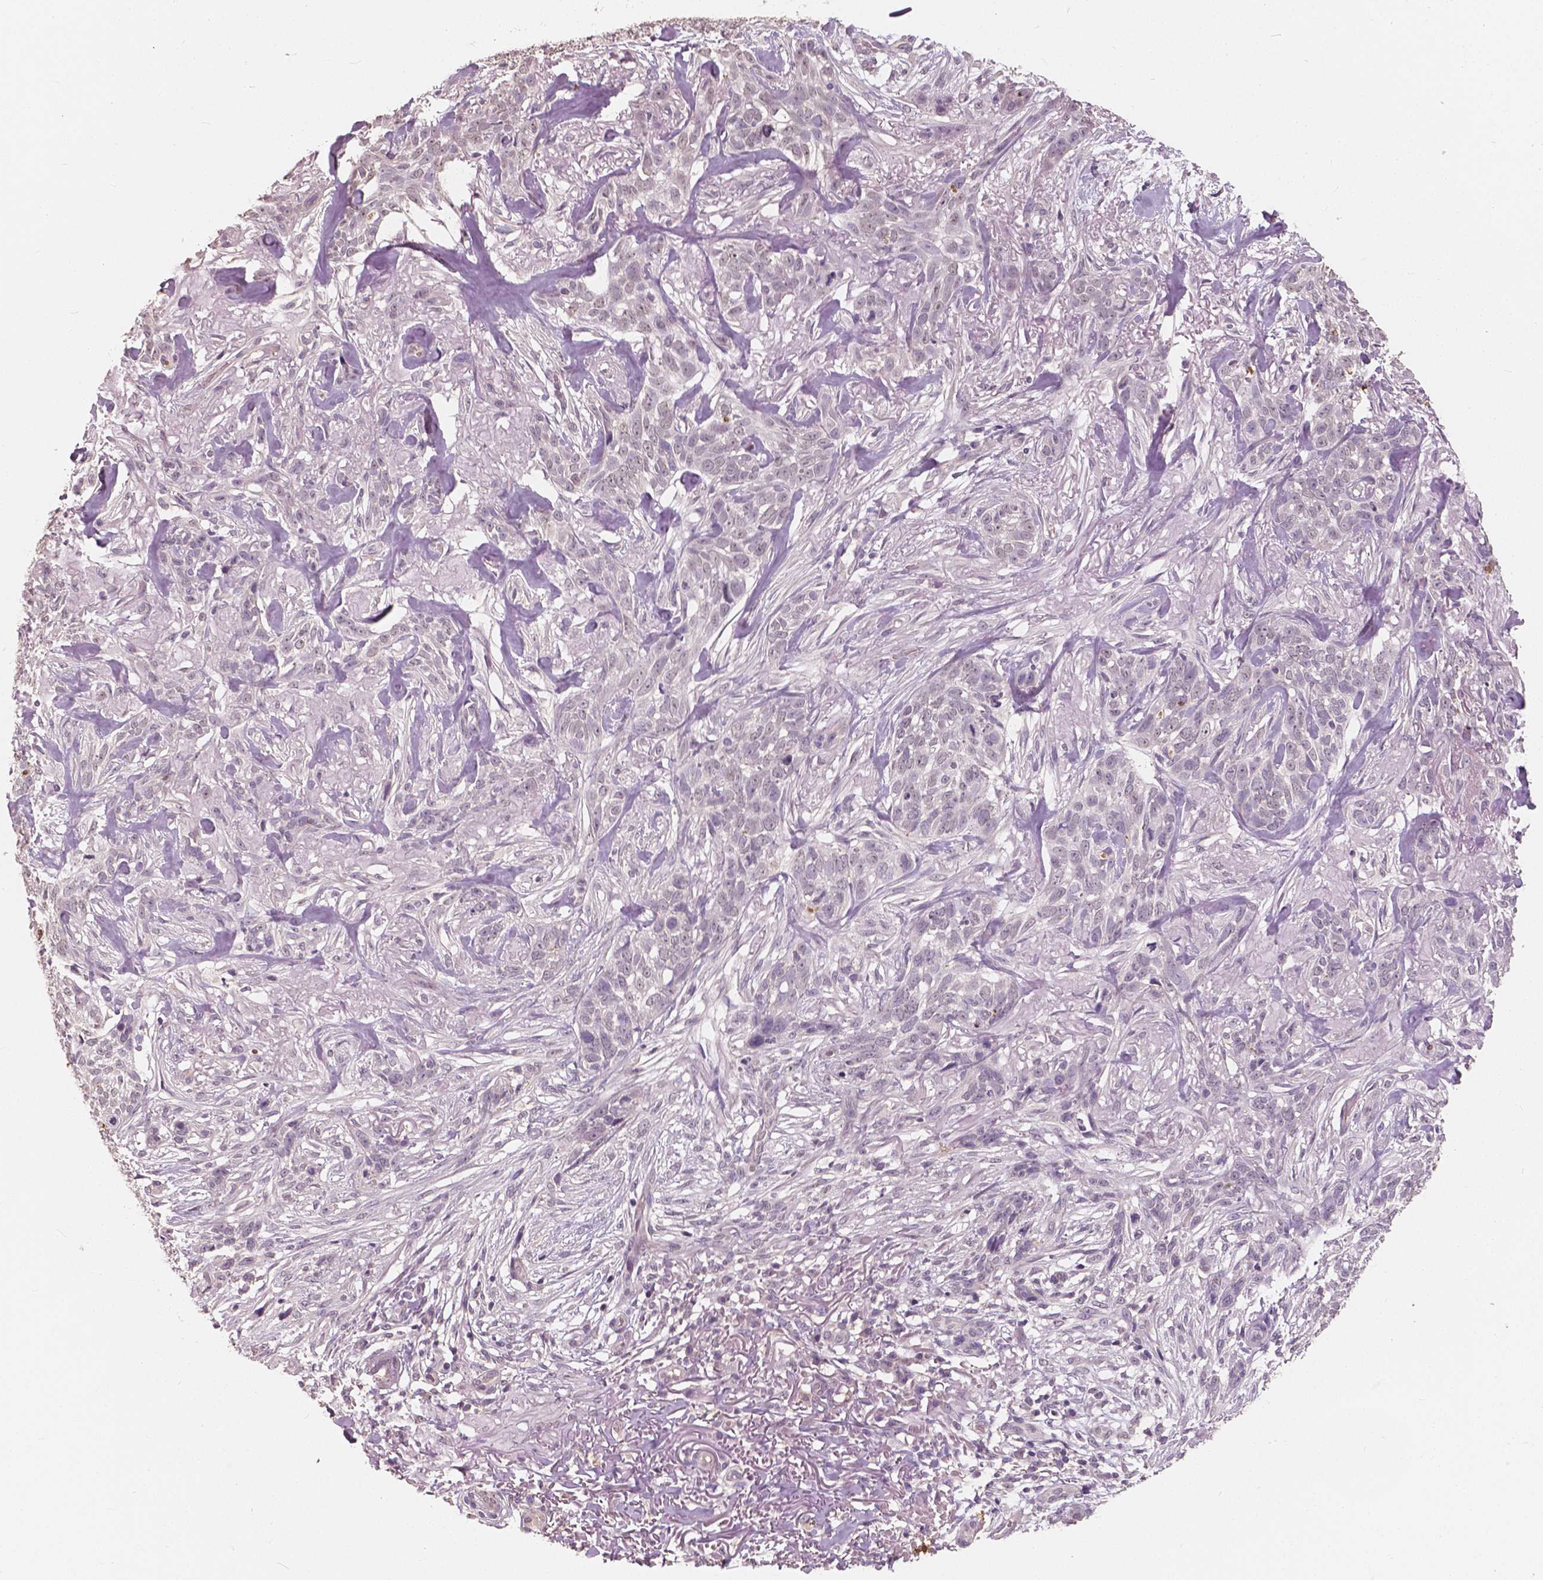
{"staining": {"intensity": "negative", "quantity": "none", "location": "none"}, "tissue": "skin cancer", "cell_type": "Tumor cells", "image_type": "cancer", "snomed": [{"axis": "morphology", "description": "Basal cell carcinoma"}, {"axis": "topography", "description": "Skin"}], "caption": "Immunohistochemical staining of skin cancer demonstrates no significant positivity in tumor cells.", "gene": "SAT2", "patient": {"sex": "male", "age": 74}}